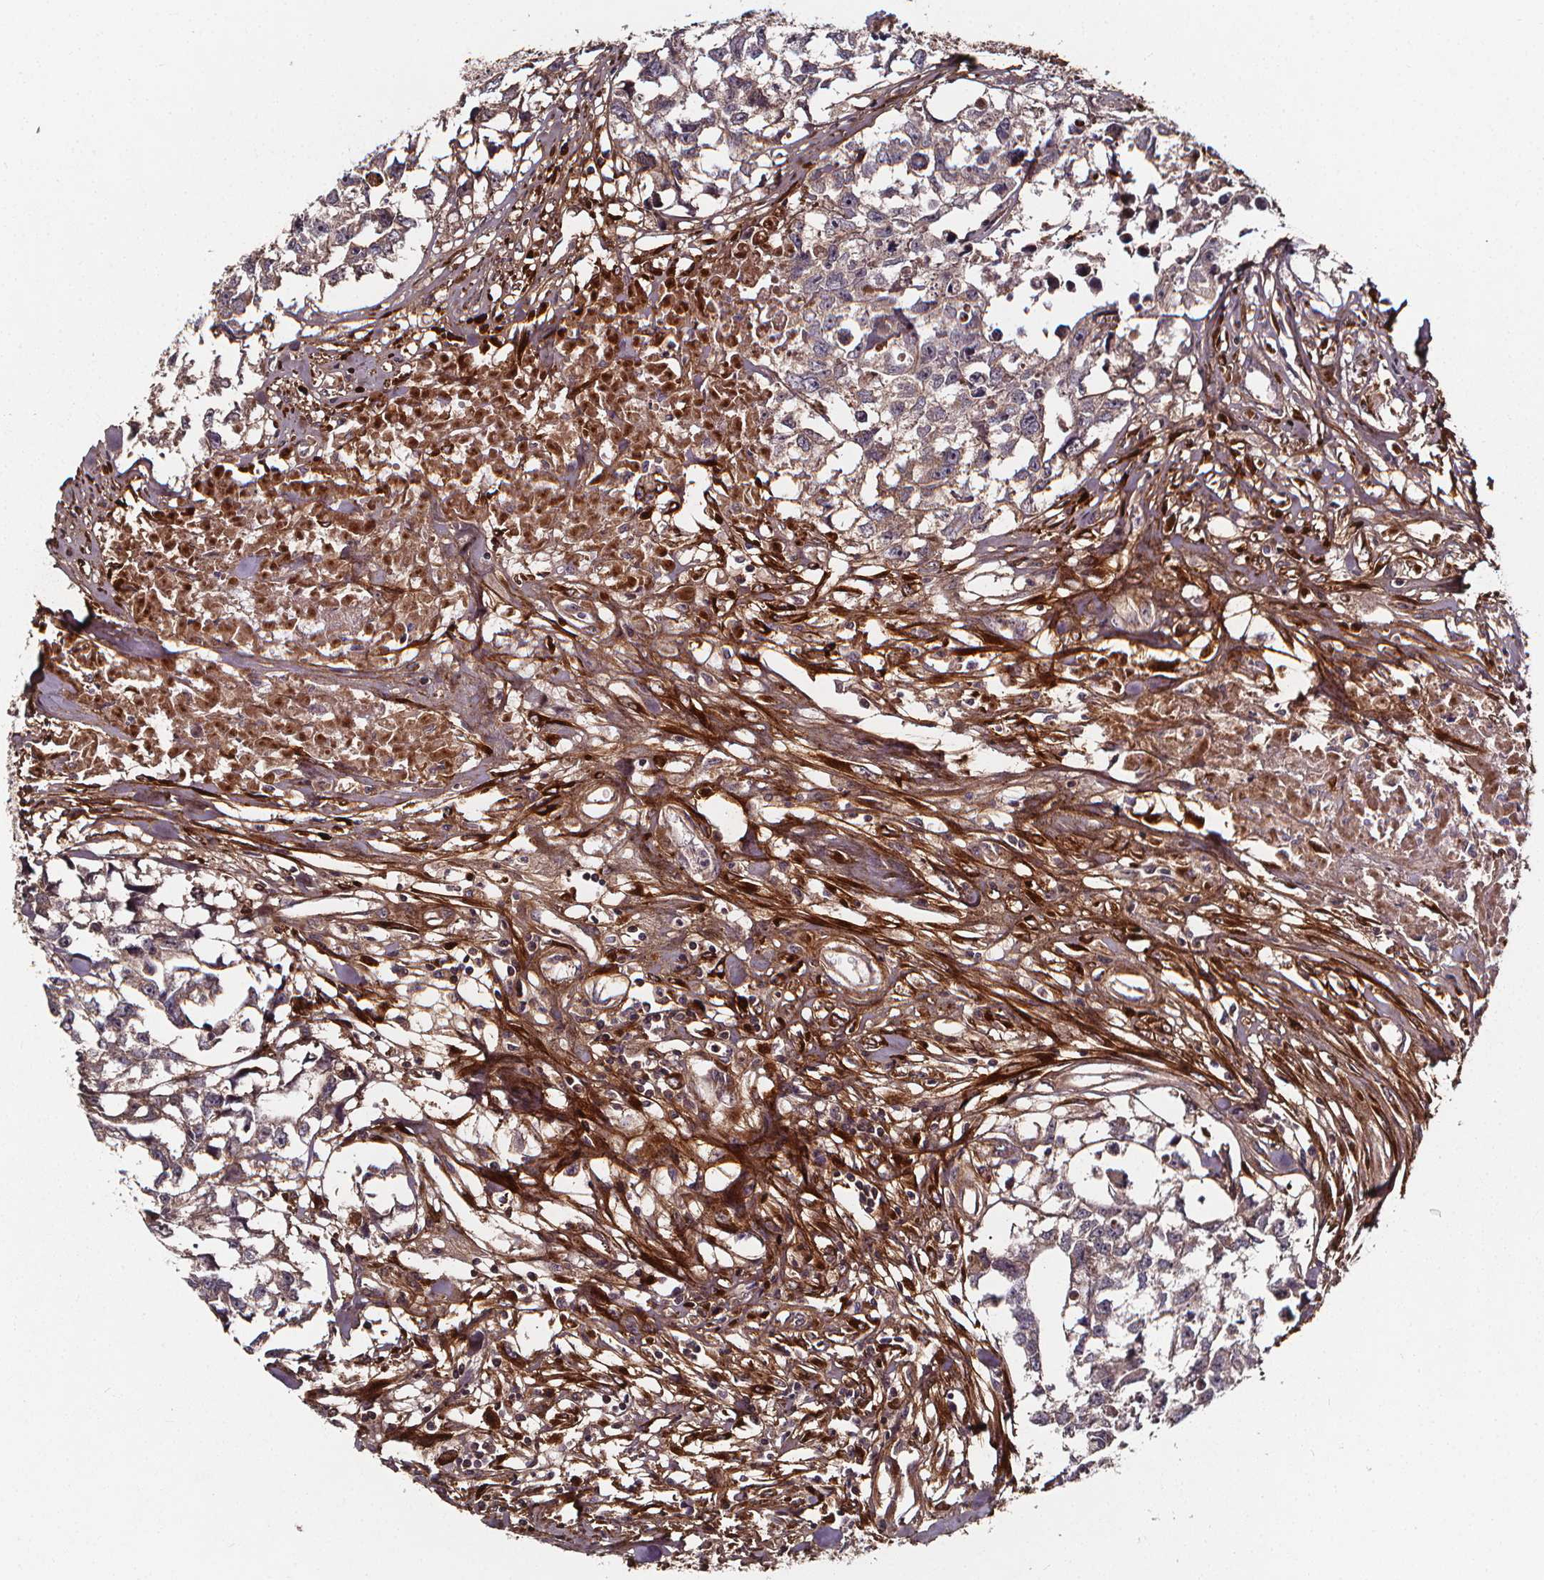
{"staining": {"intensity": "weak", "quantity": ">75%", "location": "cytoplasmic/membranous"}, "tissue": "testis cancer", "cell_type": "Tumor cells", "image_type": "cancer", "snomed": [{"axis": "morphology", "description": "Carcinoma, Embryonal, NOS"}, {"axis": "morphology", "description": "Teratoma, malignant, NOS"}, {"axis": "topography", "description": "Testis"}], "caption": "Immunohistochemistry of testis malignant teratoma reveals low levels of weak cytoplasmic/membranous positivity in about >75% of tumor cells. (Brightfield microscopy of DAB IHC at high magnification).", "gene": "AEBP1", "patient": {"sex": "male", "age": 44}}